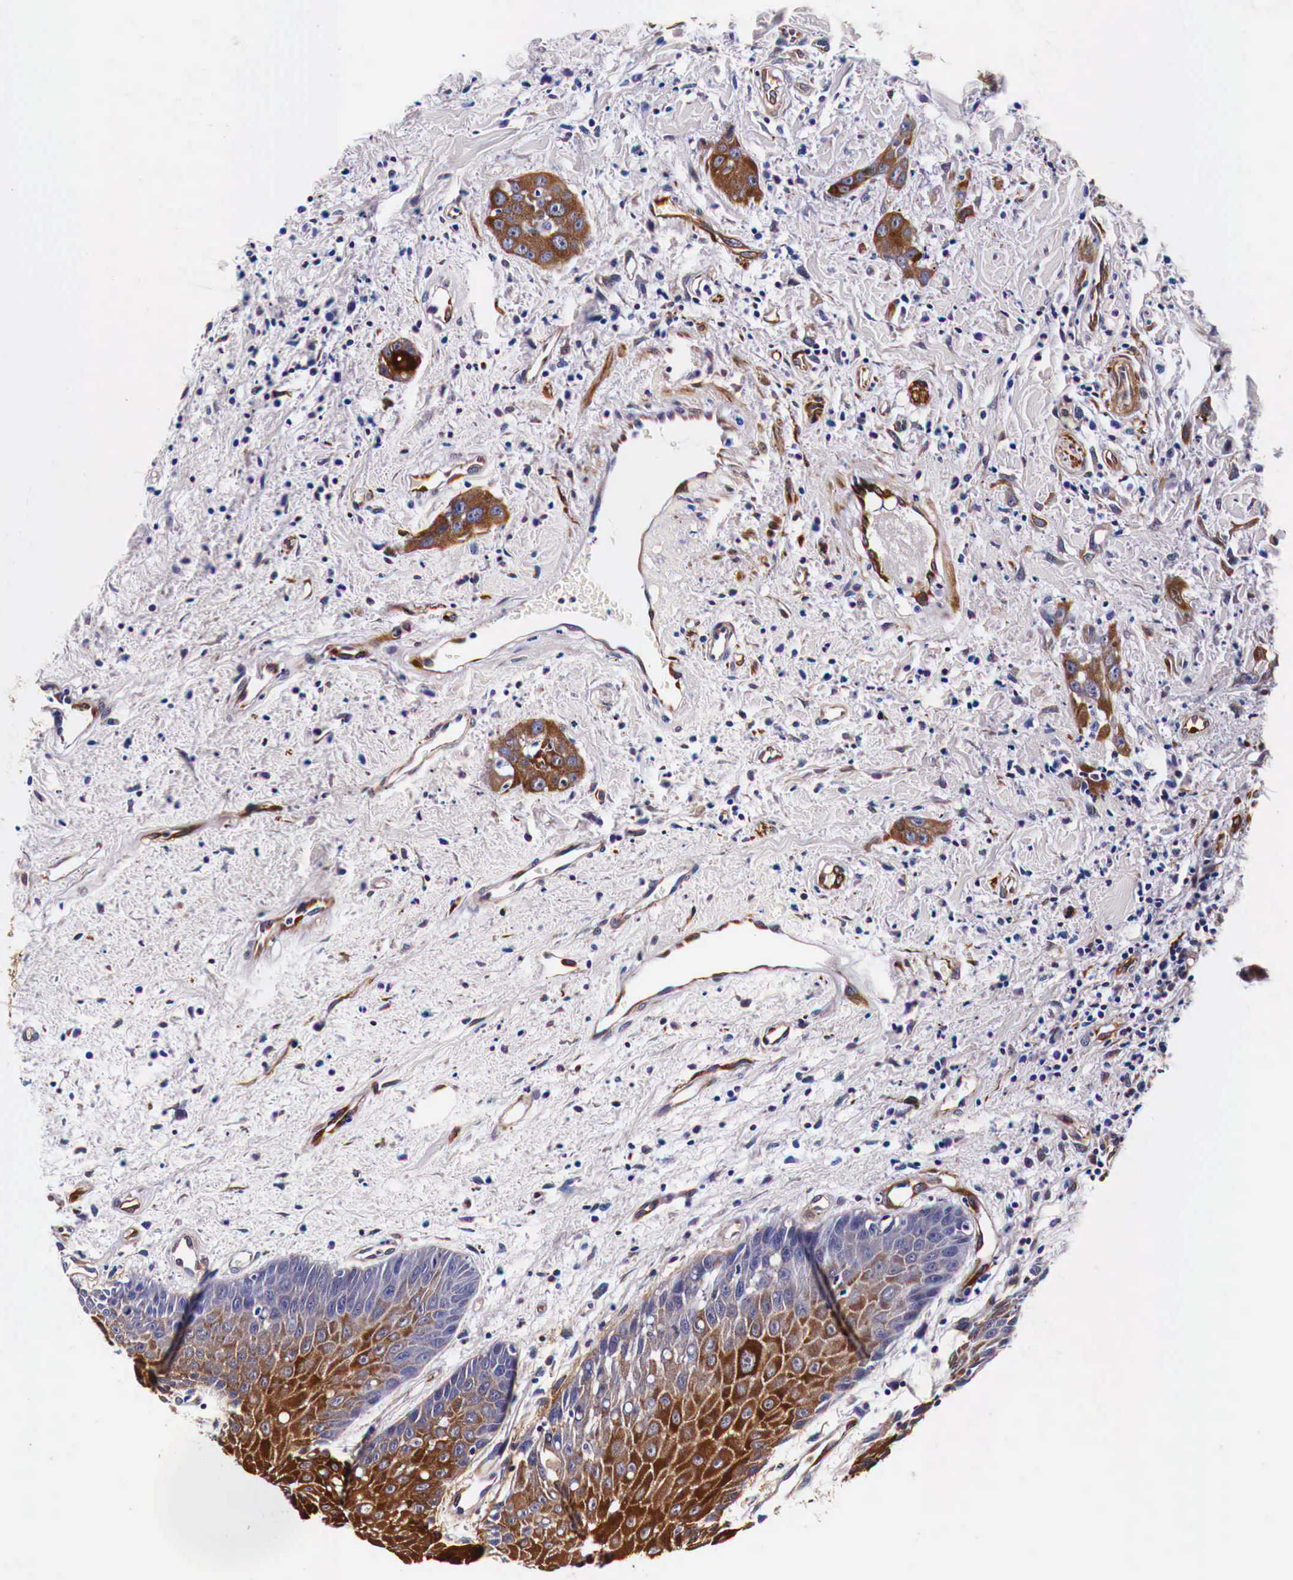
{"staining": {"intensity": "strong", "quantity": ">75%", "location": "cytoplasmic/membranous"}, "tissue": "oral mucosa", "cell_type": "Squamous epithelial cells", "image_type": "normal", "snomed": [{"axis": "morphology", "description": "Normal tissue, NOS"}, {"axis": "topography", "description": "Oral tissue"}], "caption": "Immunohistochemistry (DAB (3,3'-diaminobenzidine)) staining of unremarkable human oral mucosa exhibits strong cytoplasmic/membranous protein expression in about >75% of squamous epithelial cells.", "gene": "HSPB1", "patient": {"sex": "male", "age": 54}}